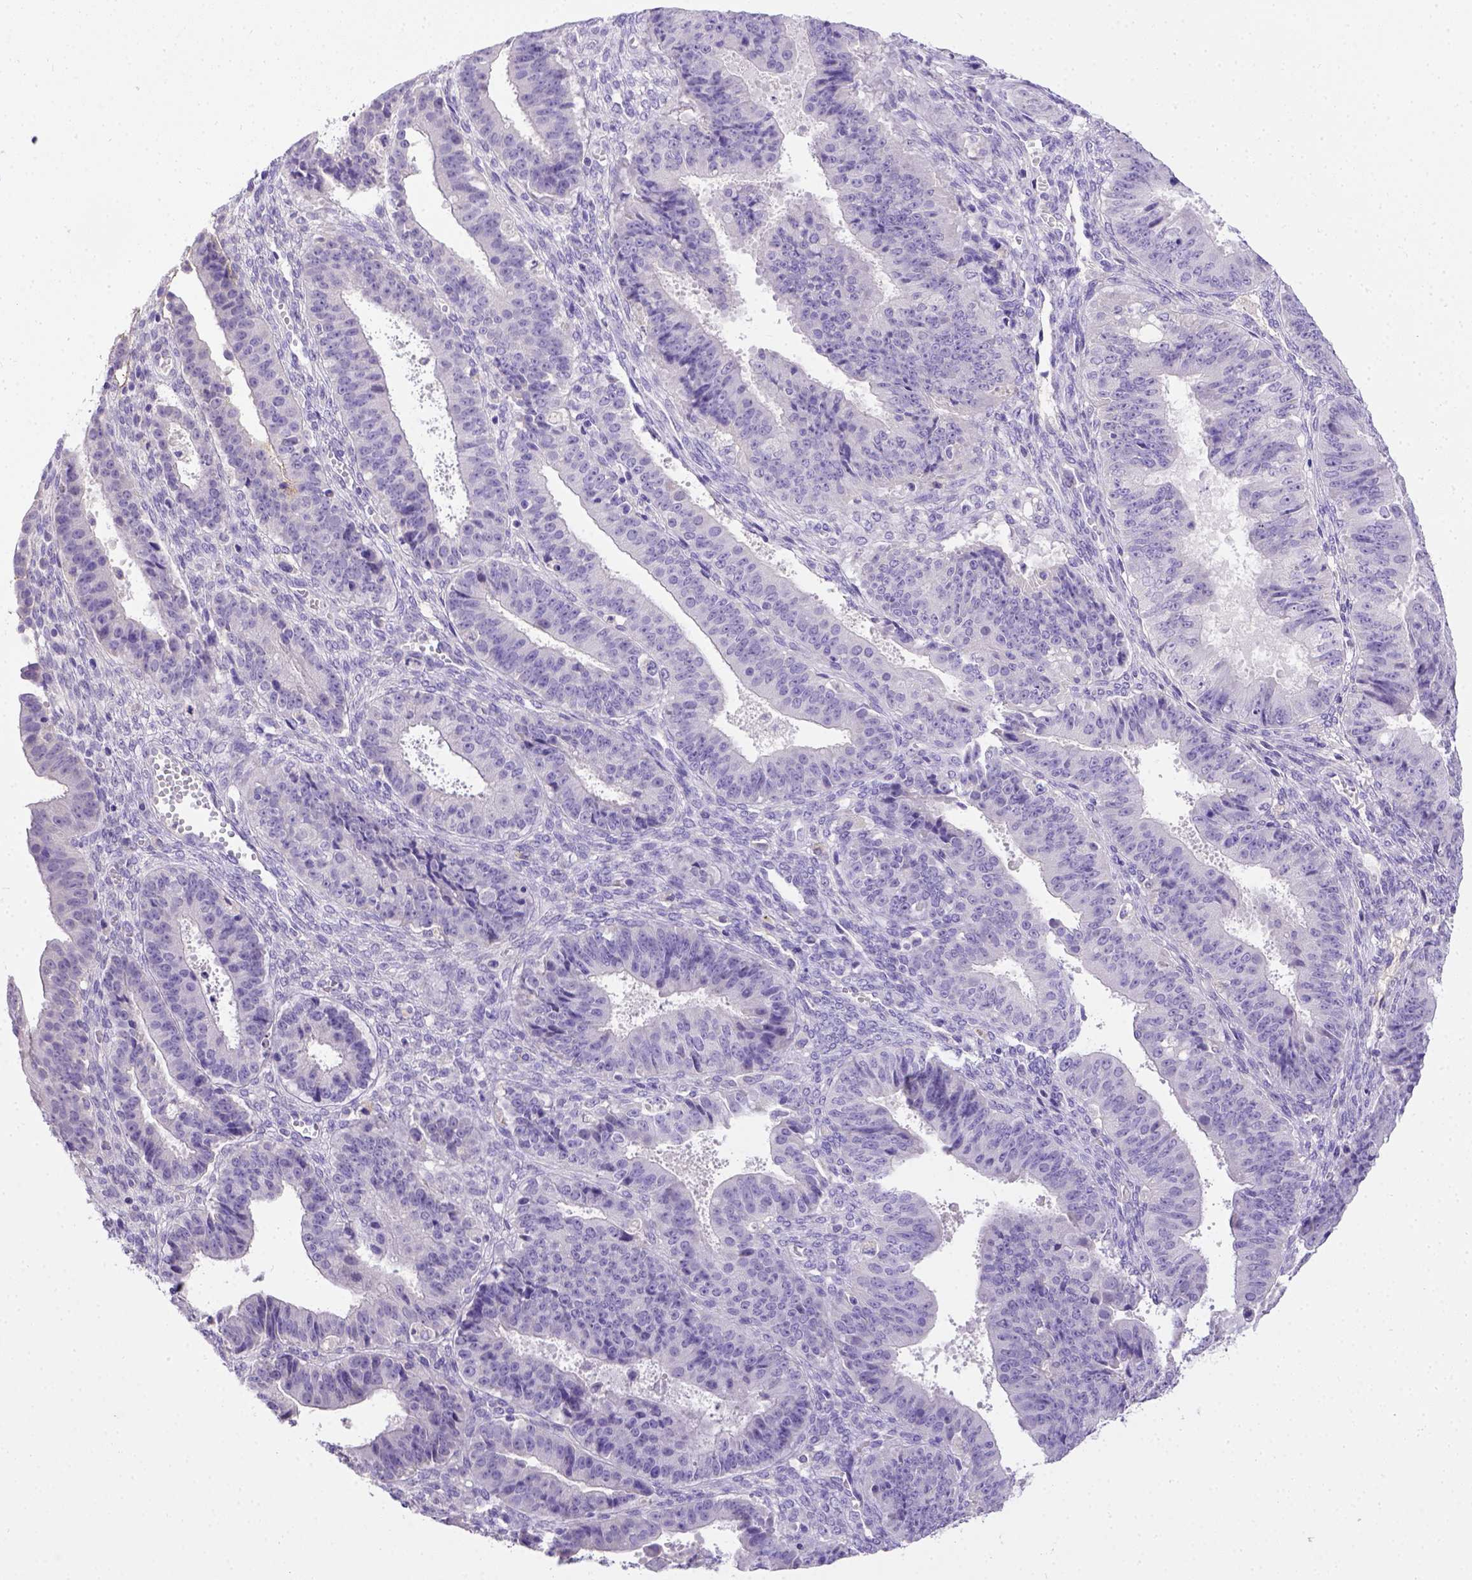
{"staining": {"intensity": "negative", "quantity": "none", "location": "none"}, "tissue": "ovarian cancer", "cell_type": "Tumor cells", "image_type": "cancer", "snomed": [{"axis": "morphology", "description": "Carcinoma, endometroid"}, {"axis": "topography", "description": "Ovary"}], "caption": "Immunohistochemistry (IHC) of human ovarian cancer reveals no expression in tumor cells.", "gene": "B3GAT1", "patient": {"sex": "female", "age": 42}}